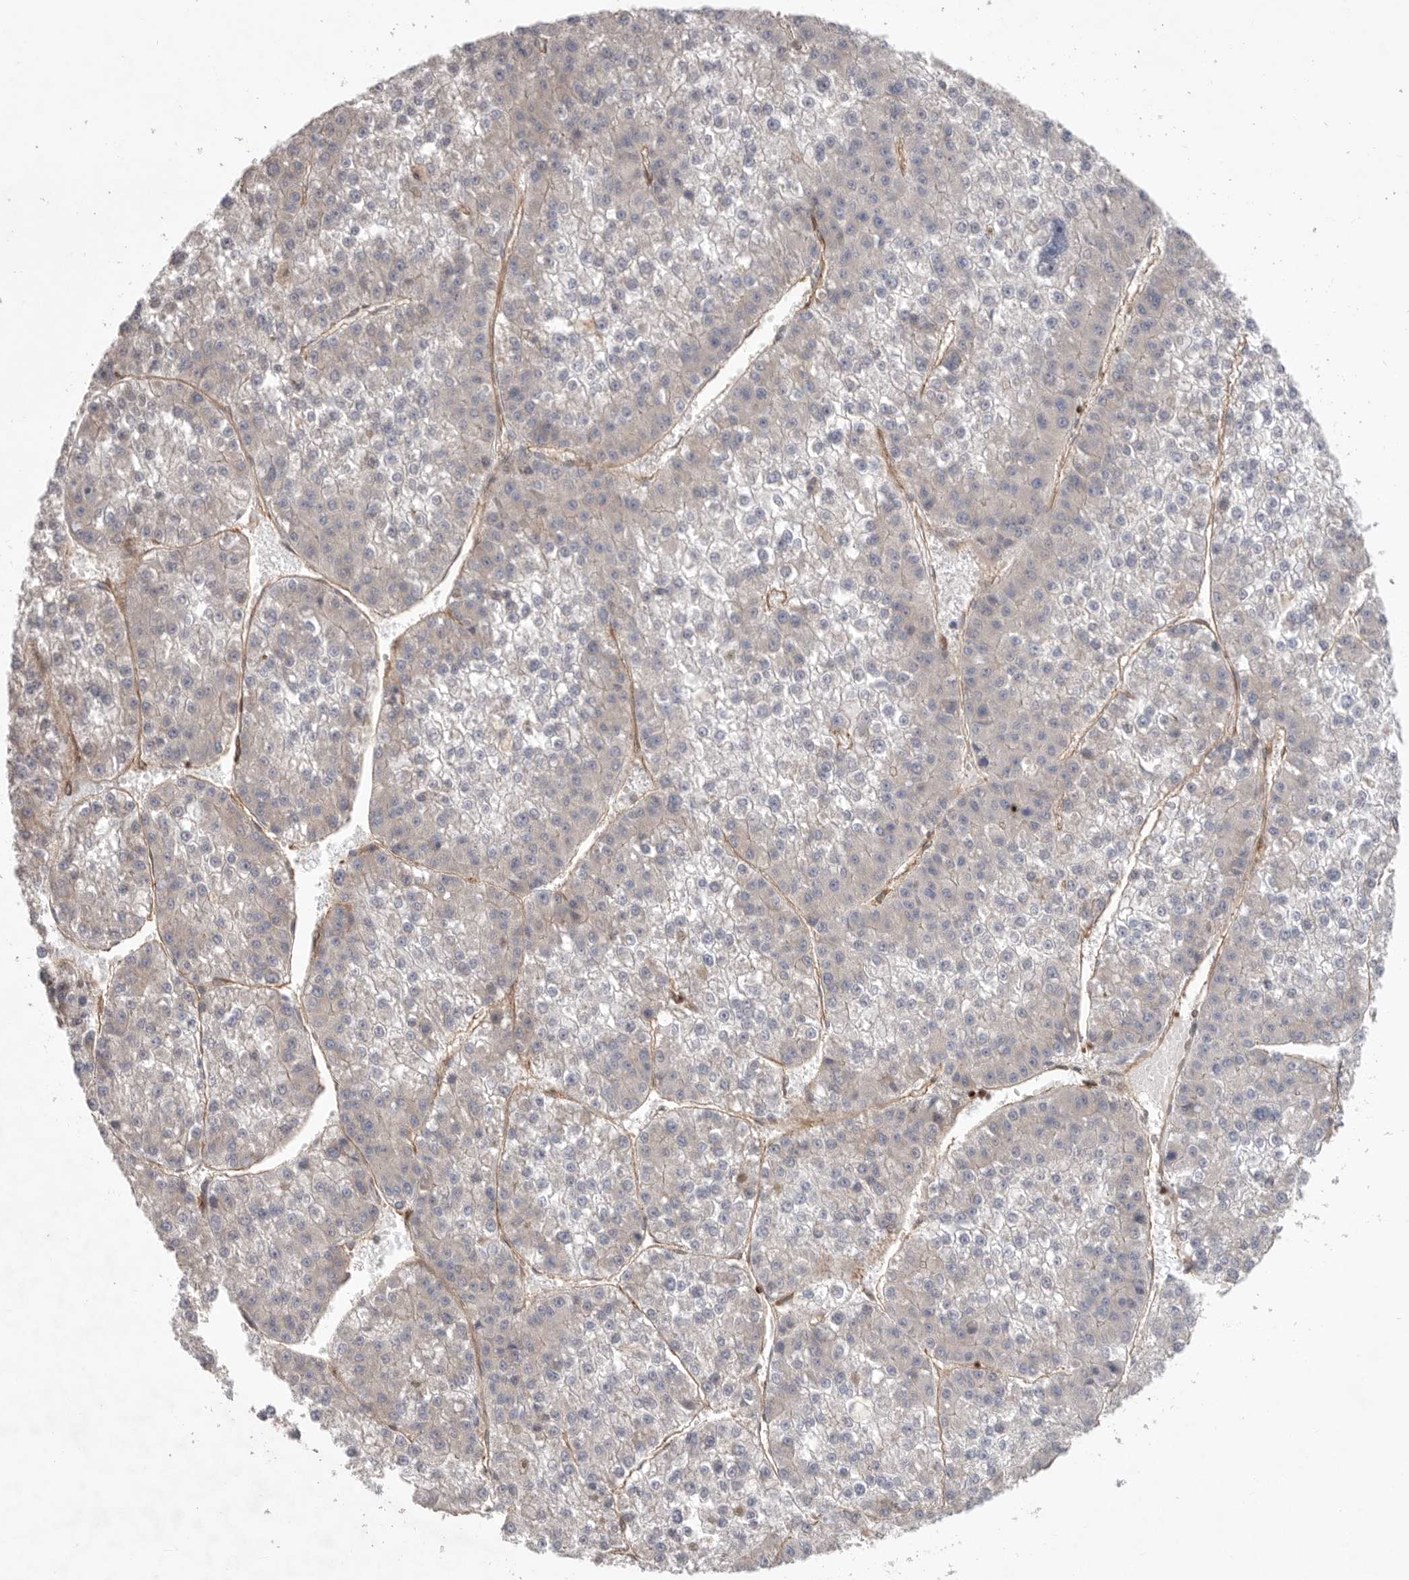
{"staining": {"intensity": "negative", "quantity": "none", "location": "none"}, "tissue": "liver cancer", "cell_type": "Tumor cells", "image_type": "cancer", "snomed": [{"axis": "morphology", "description": "Carcinoma, Hepatocellular, NOS"}, {"axis": "topography", "description": "Liver"}], "caption": "Immunohistochemical staining of human liver cancer exhibits no significant staining in tumor cells. (Brightfield microscopy of DAB IHC at high magnification).", "gene": "PRKCH", "patient": {"sex": "female", "age": 73}}